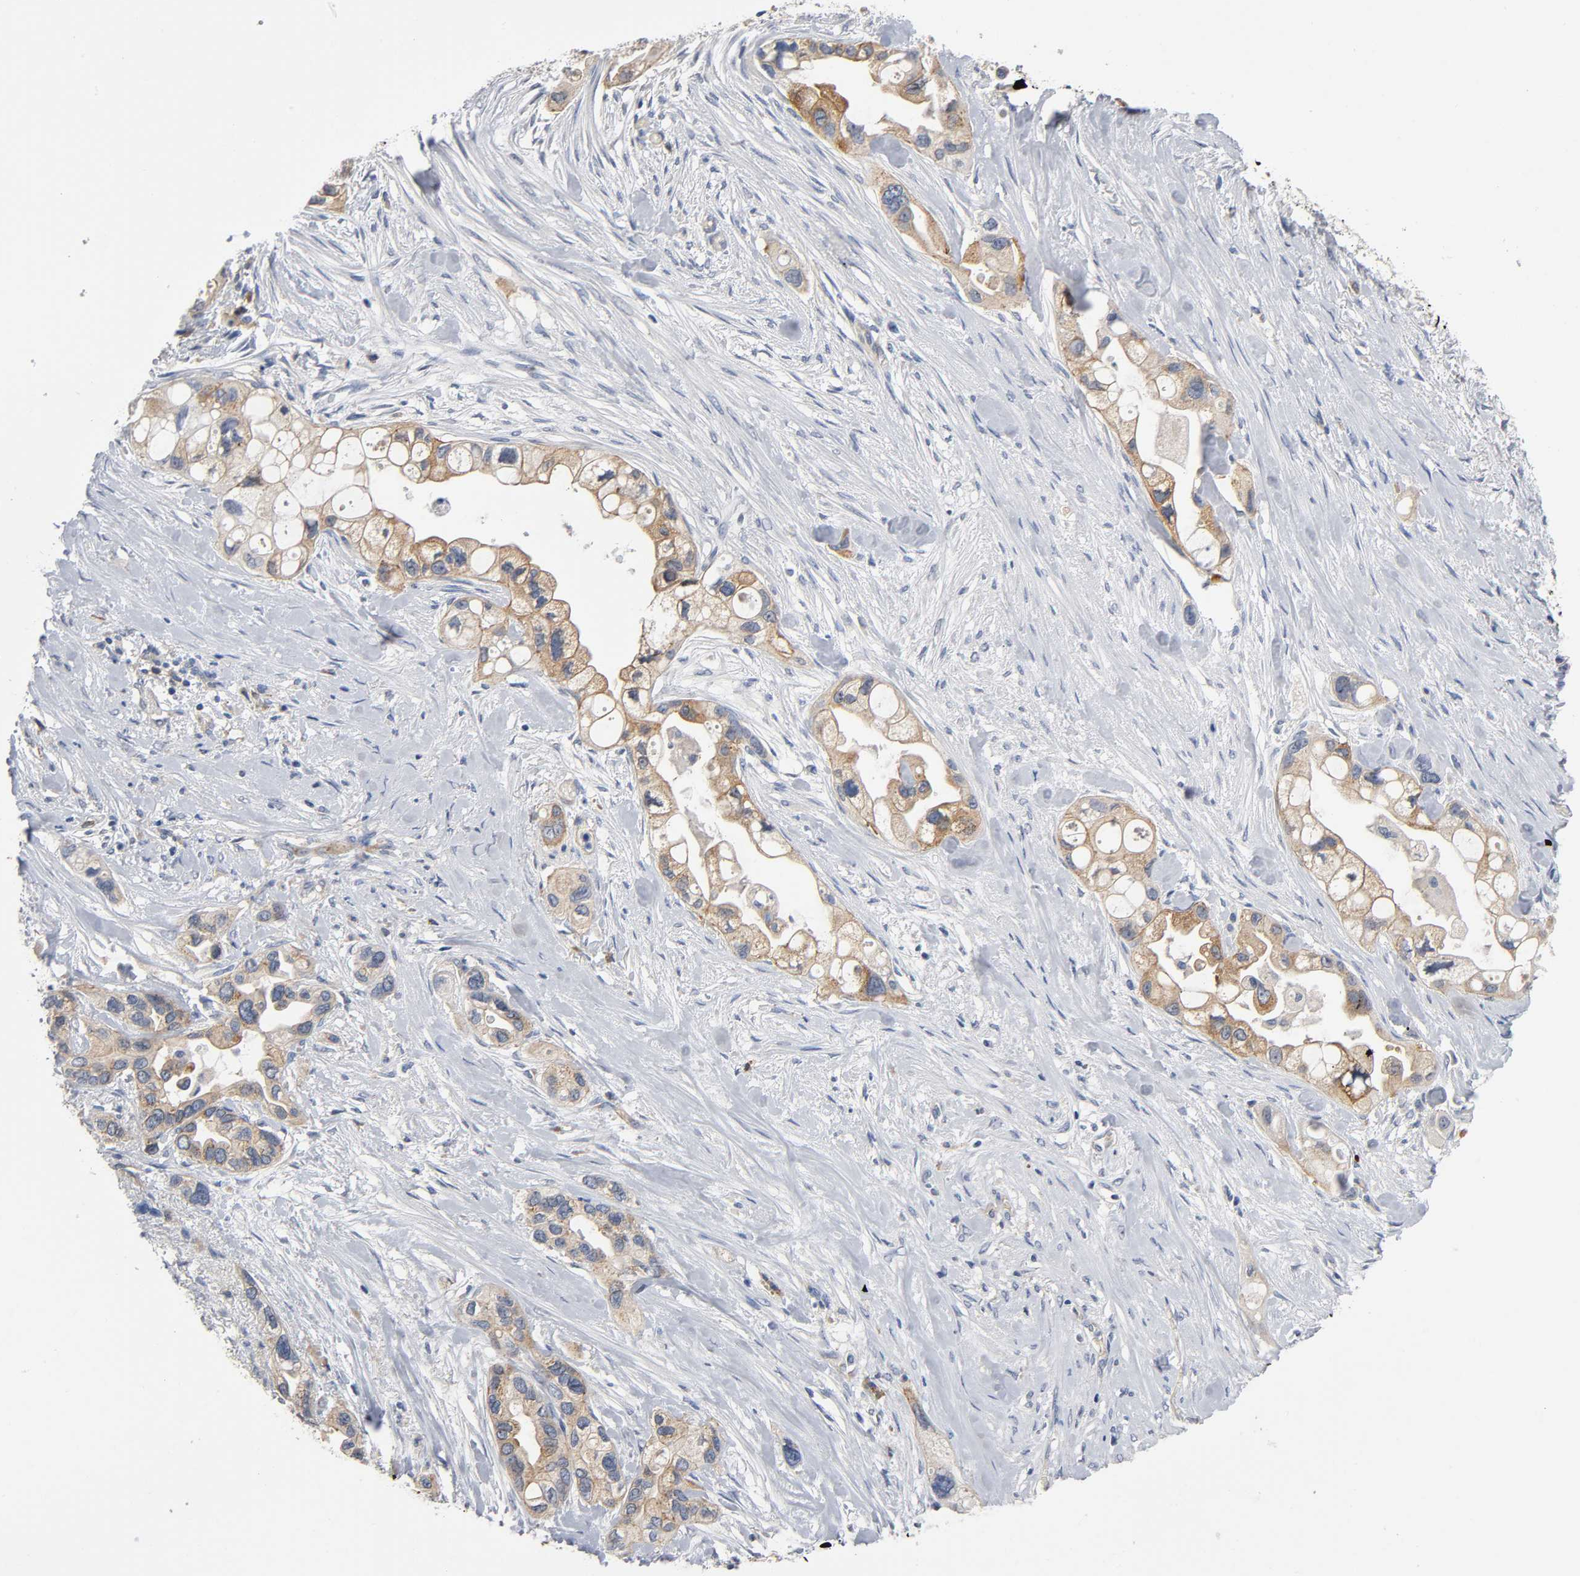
{"staining": {"intensity": "moderate", "quantity": ">75%", "location": "cytoplasmic/membranous"}, "tissue": "pancreatic cancer", "cell_type": "Tumor cells", "image_type": "cancer", "snomed": [{"axis": "morphology", "description": "Adenocarcinoma, NOS"}, {"axis": "topography", "description": "Pancreas"}], "caption": "Immunohistochemical staining of human adenocarcinoma (pancreatic) exhibits medium levels of moderate cytoplasmic/membranous staining in about >75% of tumor cells.", "gene": "CD2AP", "patient": {"sex": "female", "age": 77}}